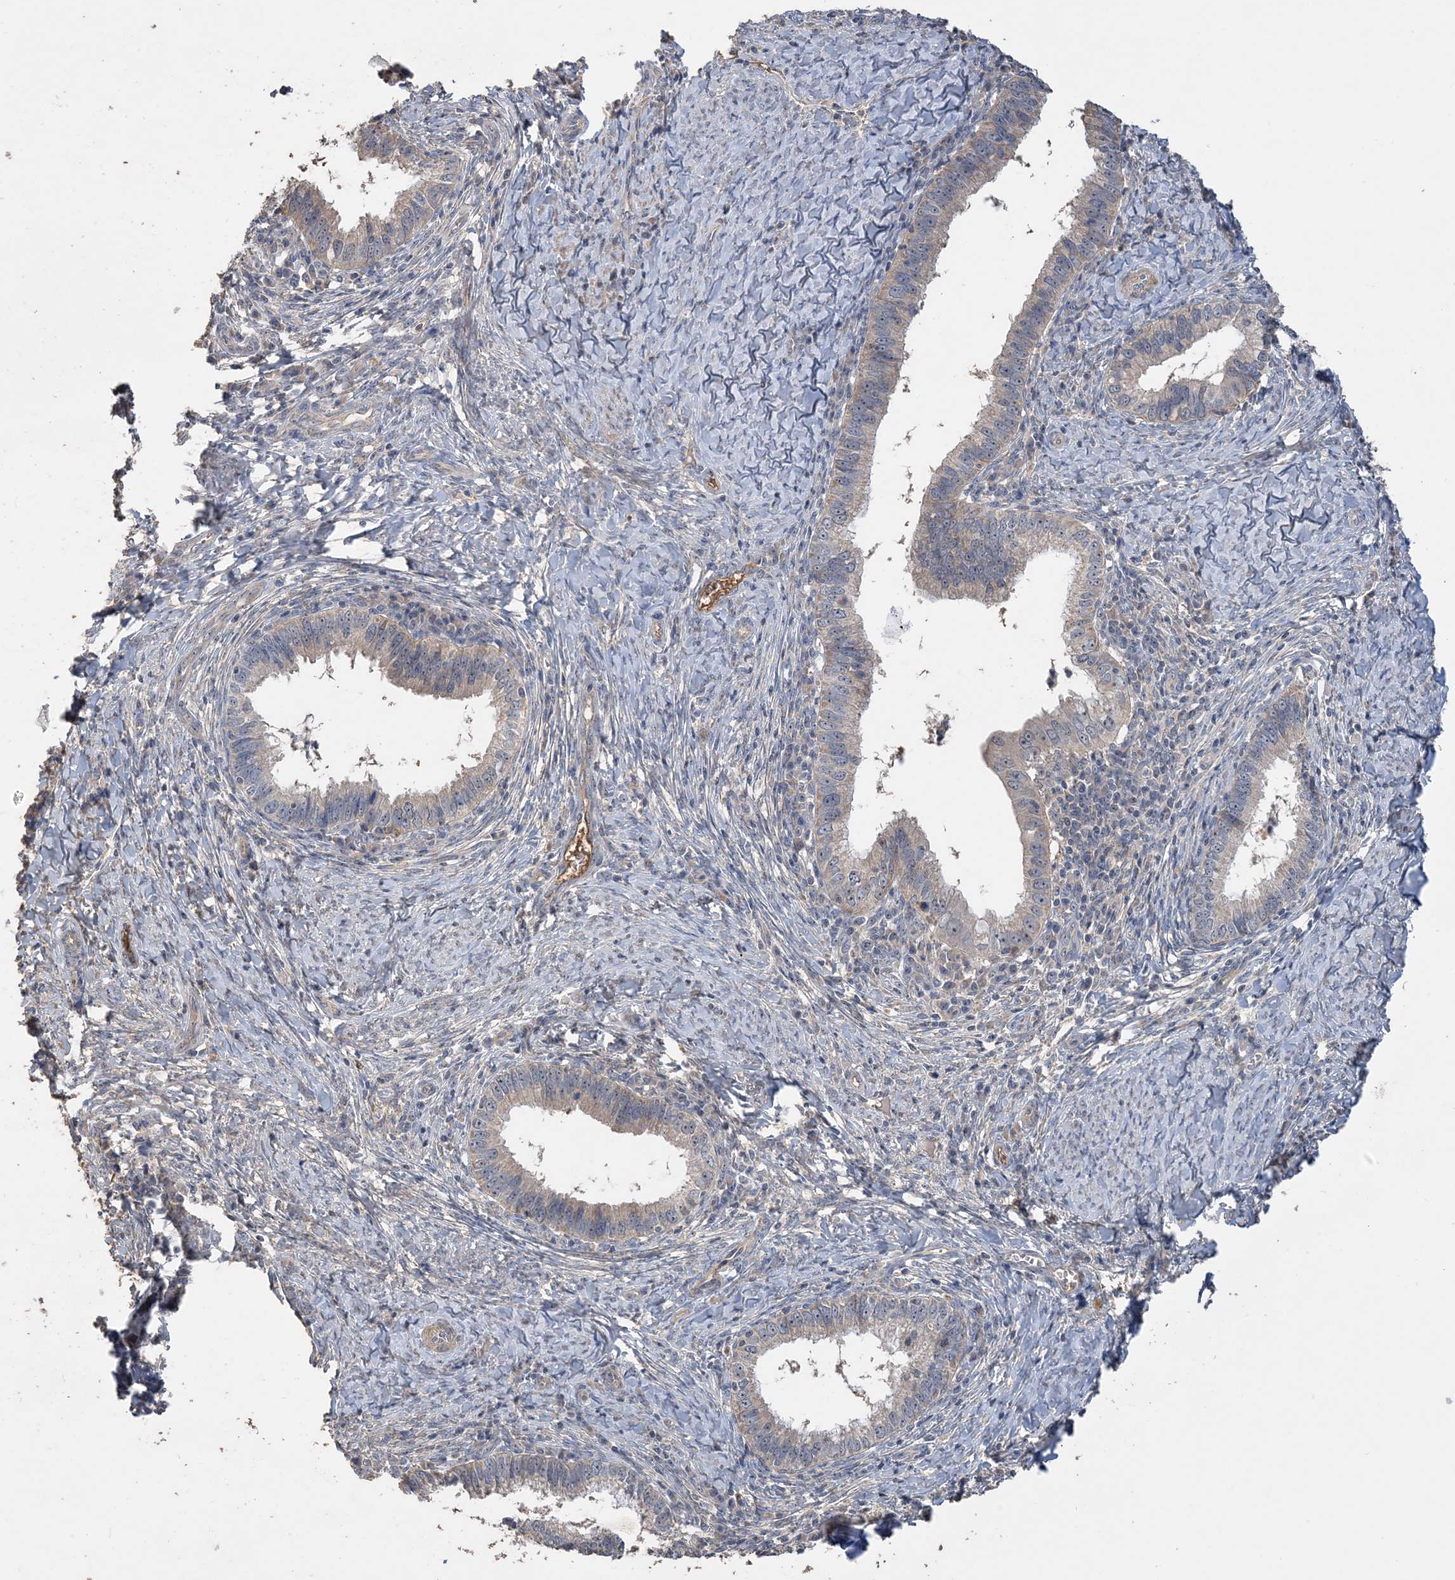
{"staining": {"intensity": "weak", "quantity": "25%-75%", "location": "cytoplasmic/membranous"}, "tissue": "cervical cancer", "cell_type": "Tumor cells", "image_type": "cancer", "snomed": [{"axis": "morphology", "description": "Adenocarcinoma, NOS"}, {"axis": "topography", "description": "Cervix"}], "caption": "The photomicrograph exhibits staining of cervical adenocarcinoma, revealing weak cytoplasmic/membranous protein positivity (brown color) within tumor cells. (DAB IHC, brown staining for protein, blue staining for nuclei).", "gene": "GRINA", "patient": {"sex": "female", "age": 36}}